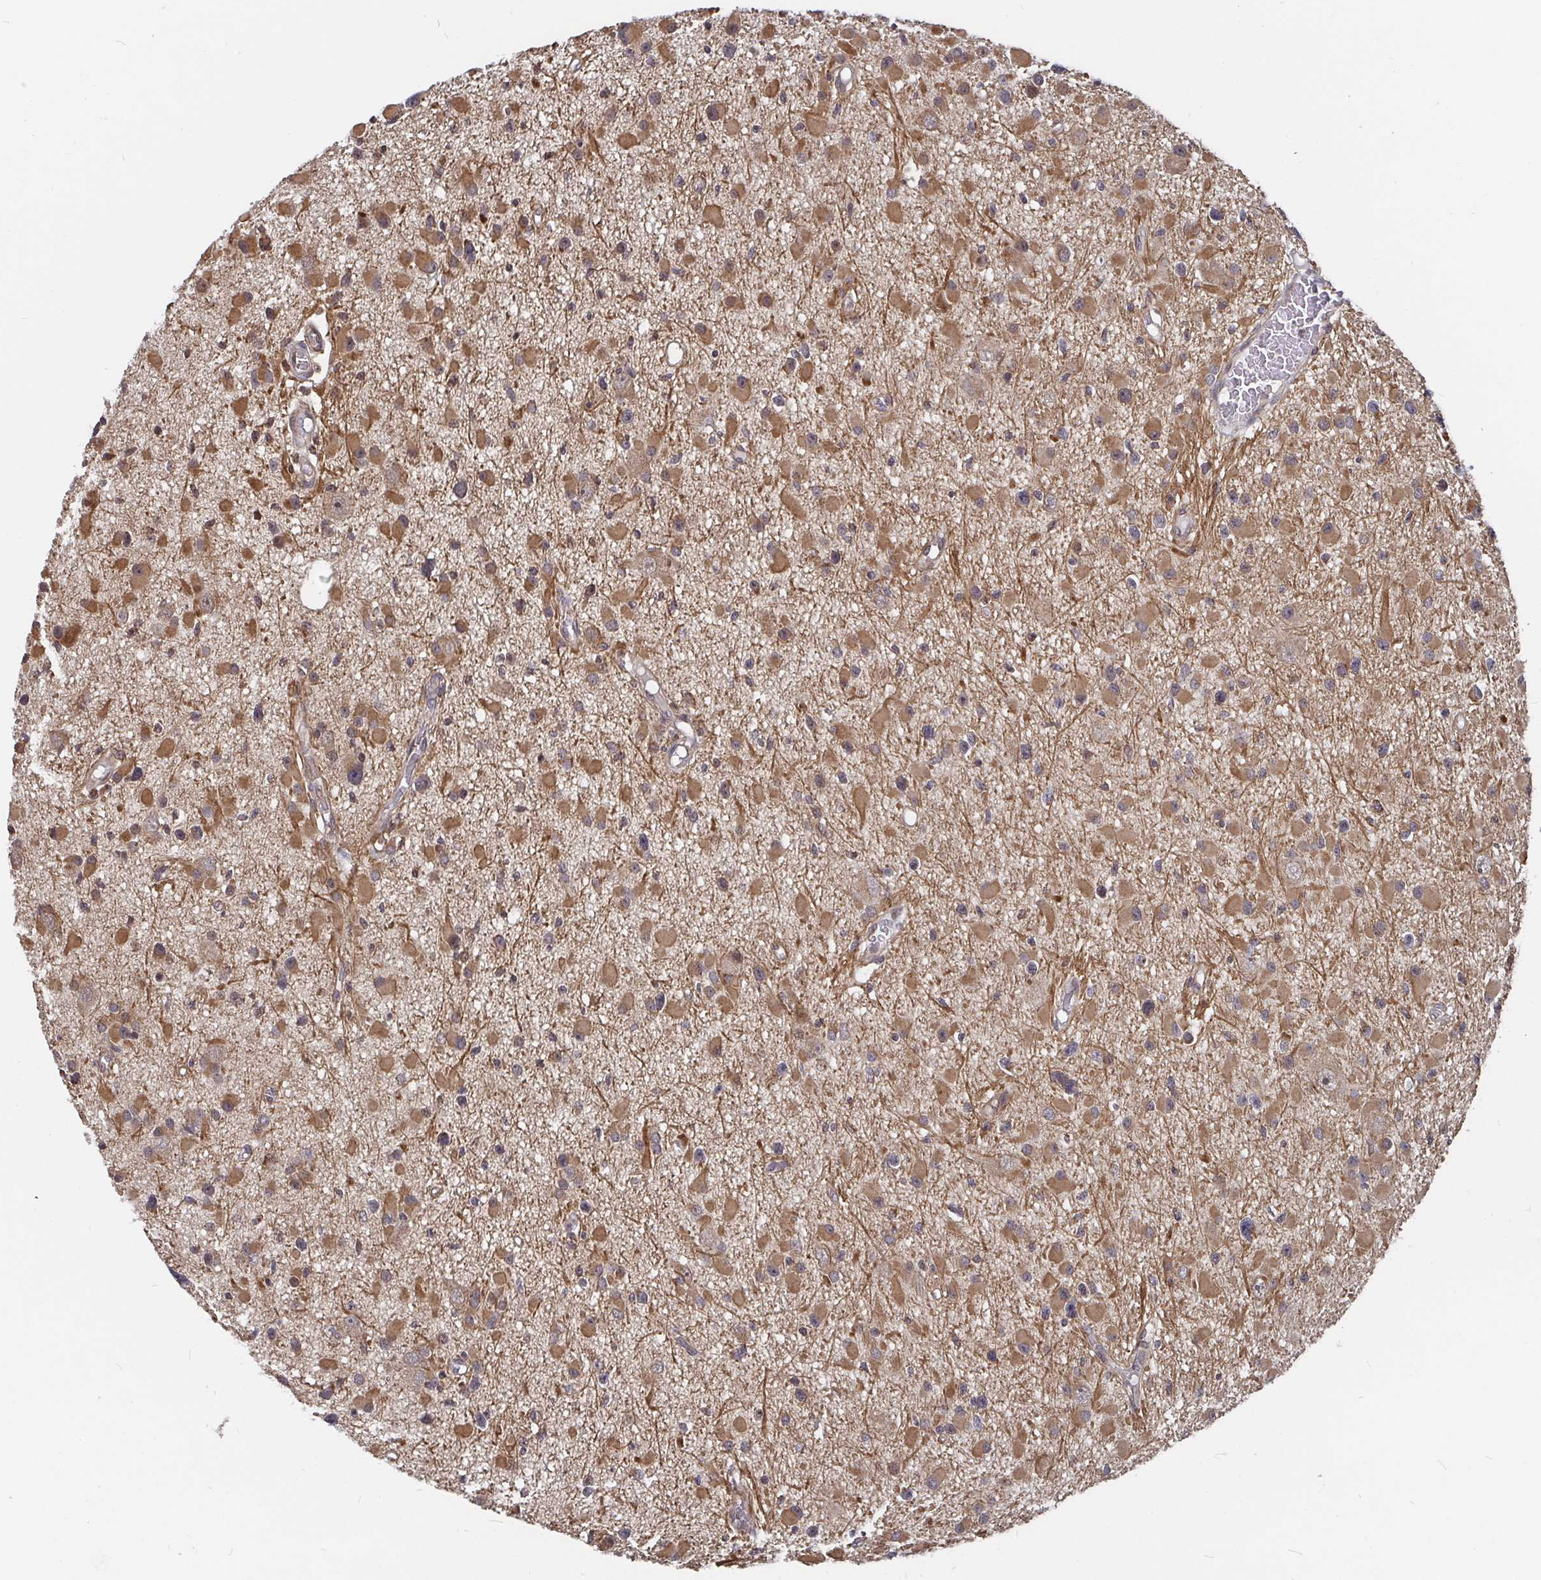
{"staining": {"intensity": "moderate", "quantity": ">75%", "location": "cytoplasmic/membranous"}, "tissue": "glioma", "cell_type": "Tumor cells", "image_type": "cancer", "snomed": [{"axis": "morphology", "description": "Glioma, malignant, High grade"}, {"axis": "topography", "description": "Brain"}], "caption": "Immunohistochemical staining of human malignant glioma (high-grade) shows medium levels of moderate cytoplasmic/membranous expression in about >75% of tumor cells. (Brightfield microscopy of DAB IHC at high magnification).", "gene": "PDF", "patient": {"sex": "male", "age": 54}}